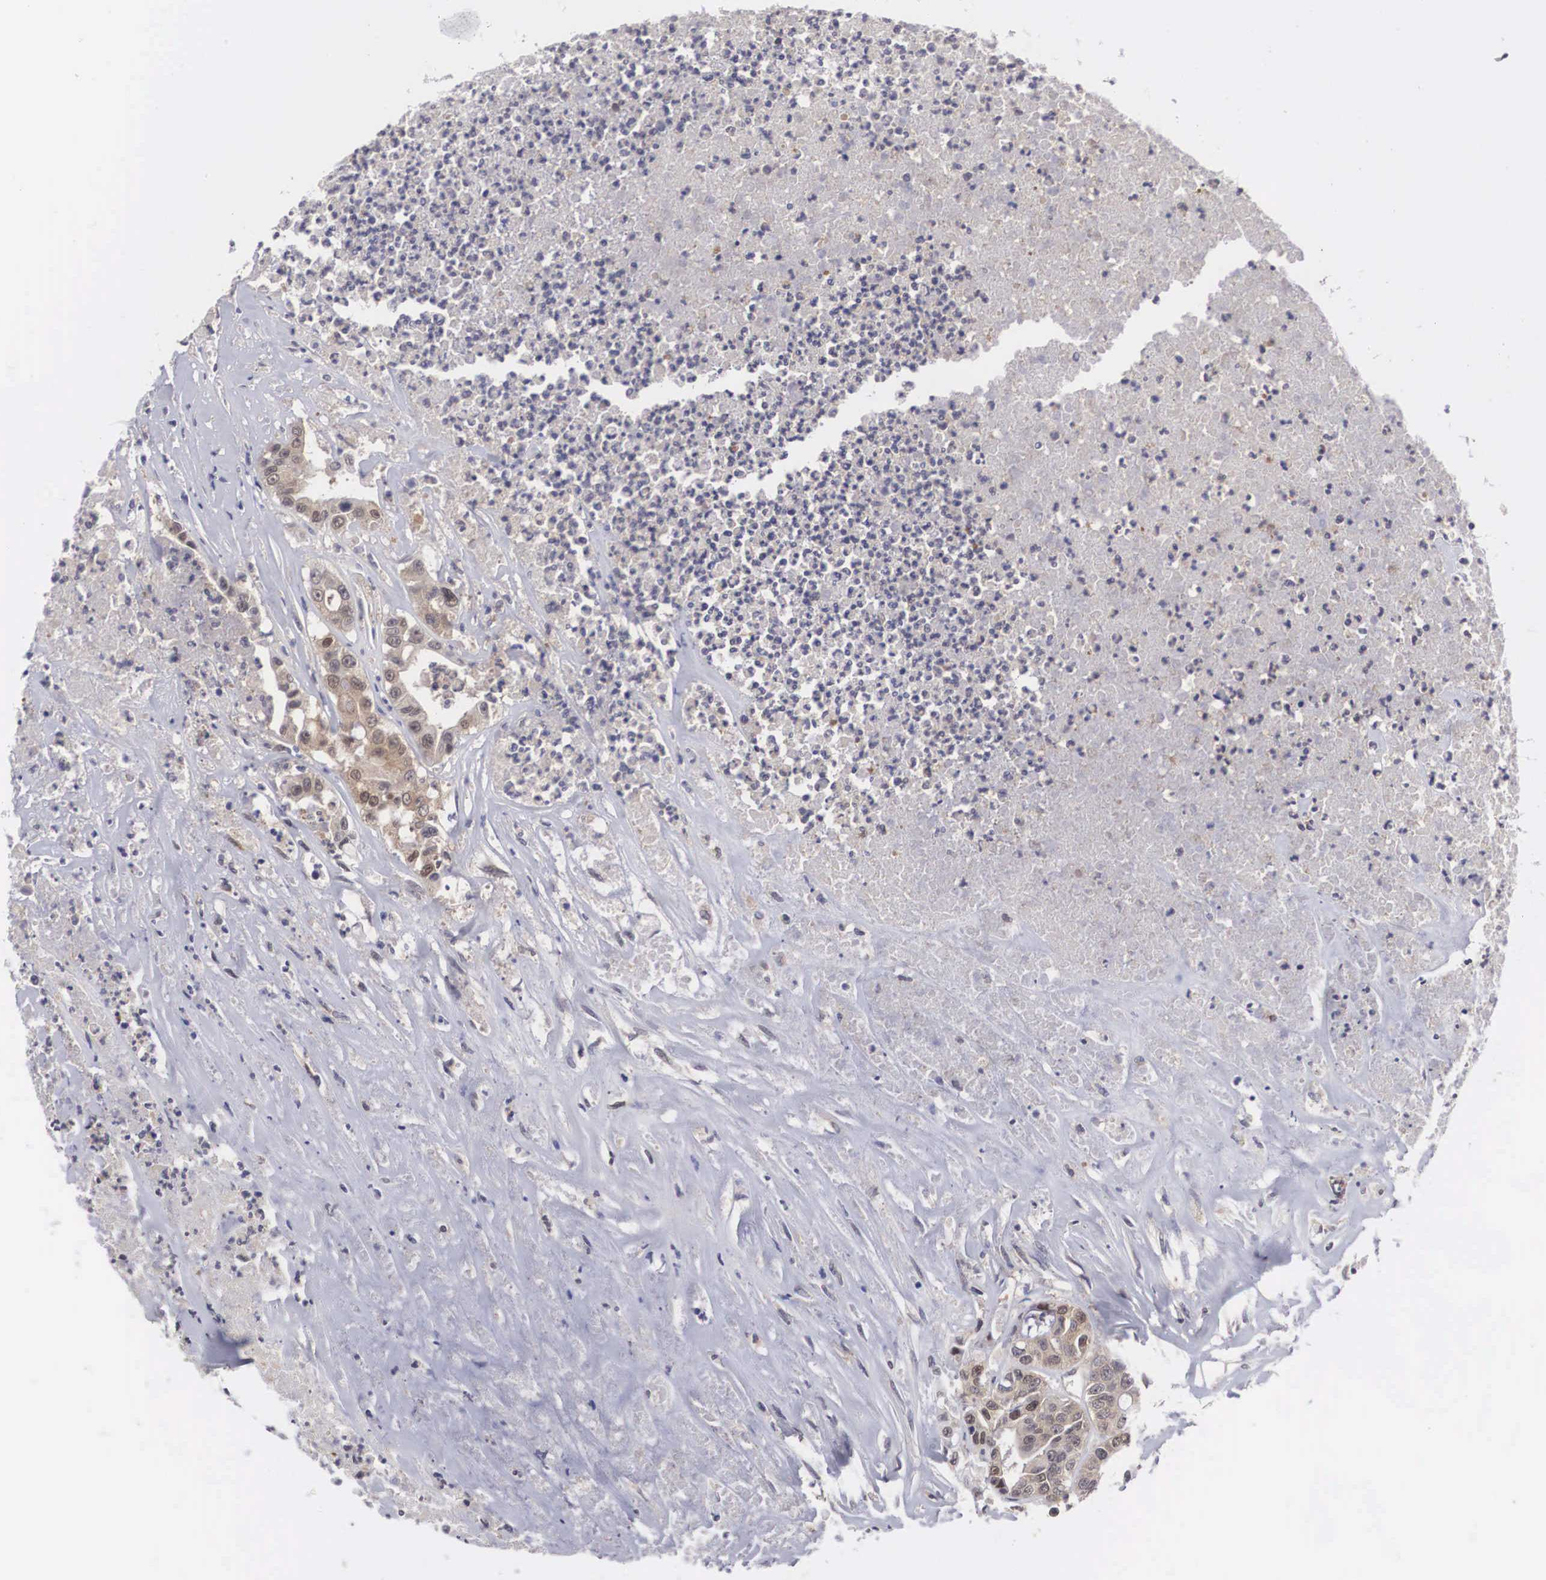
{"staining": {"intensity": "moderate", "quantity": ">75%", "location": "cytoplasmic/membranous,nuclear"}, "tissue": "colorectal cancer", "cell_type": "Tumor cells", "image_type": "cancer", "snomed": [{"axis": "morphology", "description": "Adenocarcinoma, NOS"}, {"axis": "topography", "description": "Colon"}], "caption": "Tumor cells exhibit medium levels of moderate cytoplasmic/membranous and nuclear expression in approximately >75% of cells in colorectal adenocarcinoma.", "gene": "ADSL", "patient": {"sex": "female", "age": 70}}